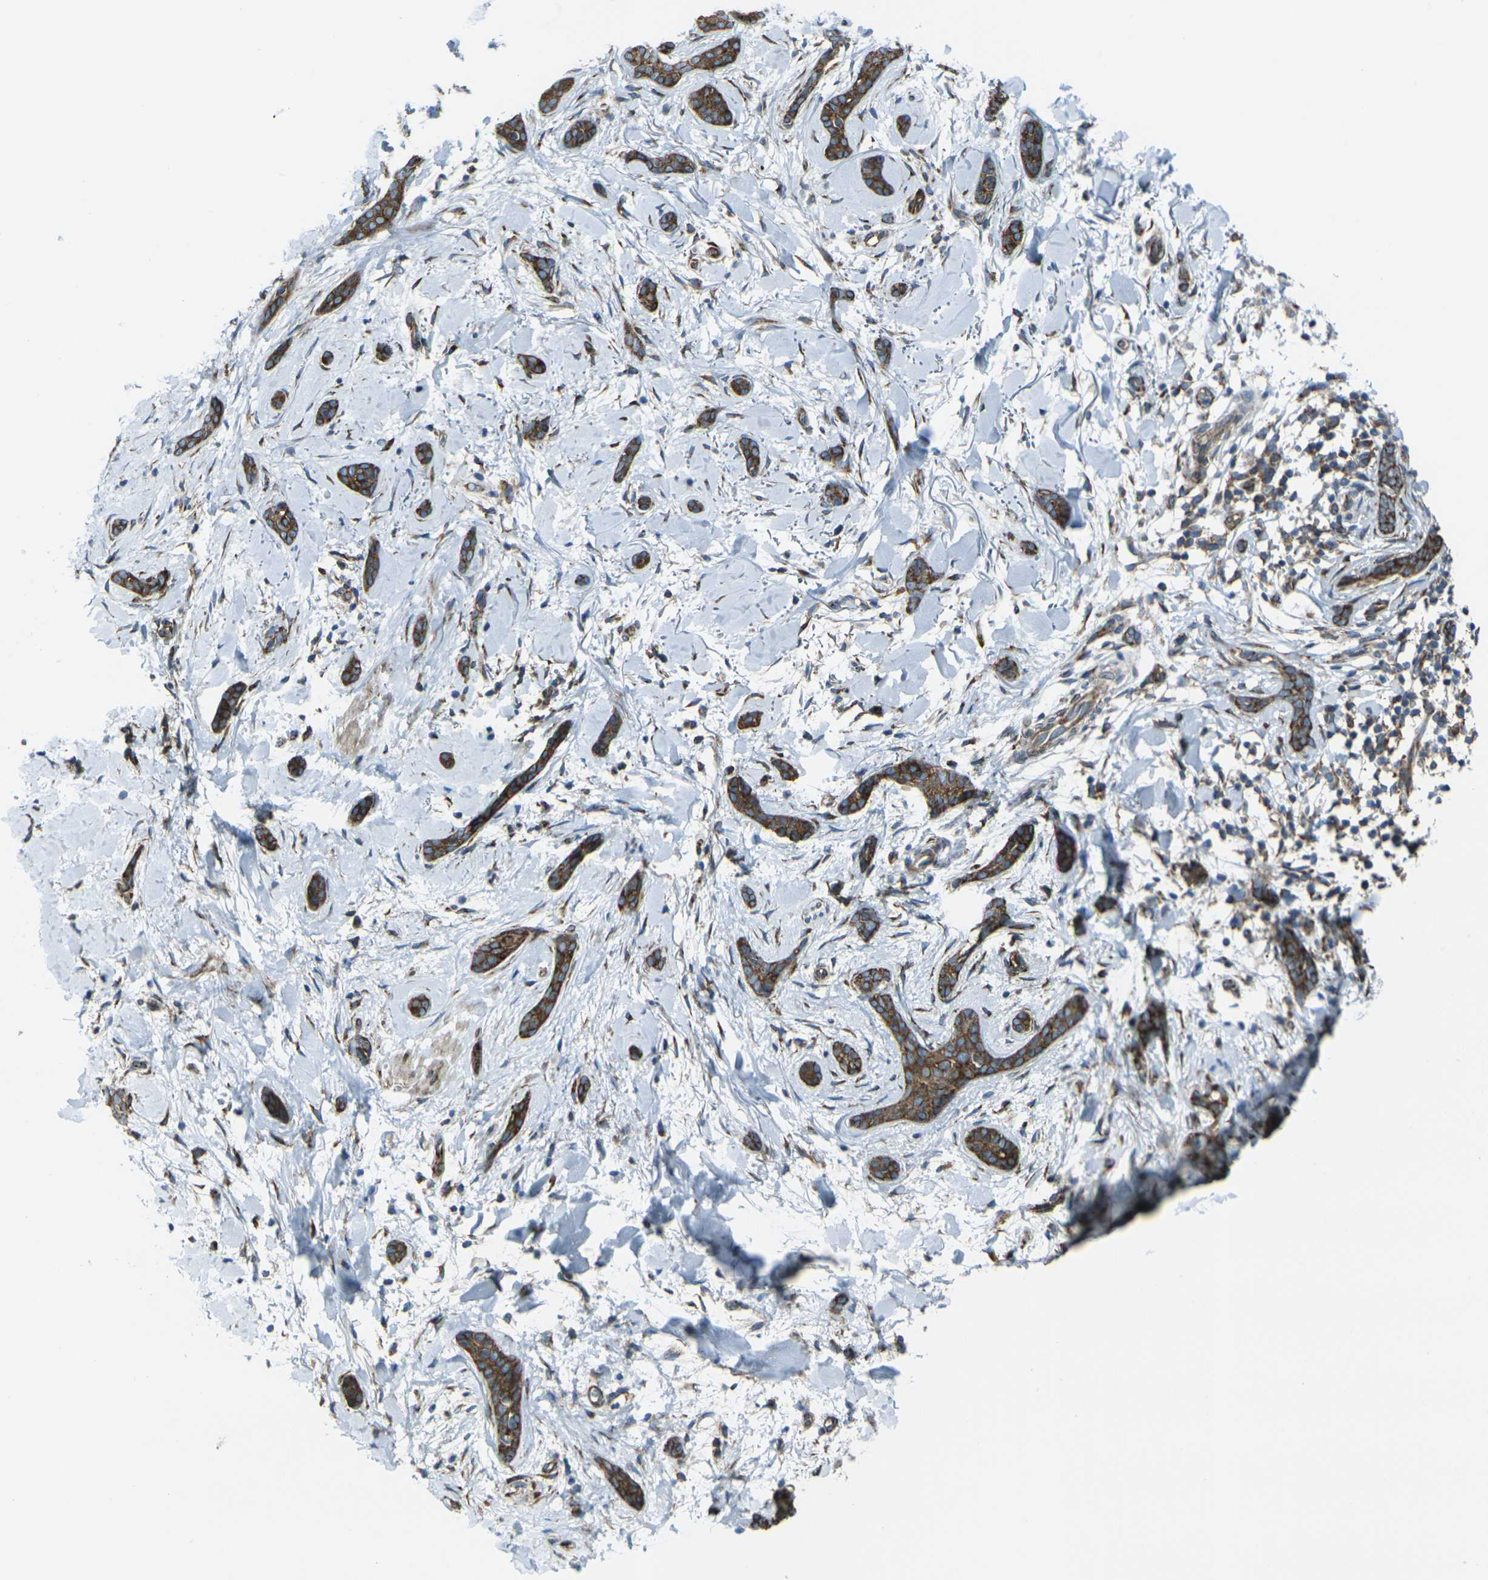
{"staining": {"intensity": "strong", "quantity": ">75%", "location": "cytoplasmic/membranous"}, "tissue": "skin cancer", "cell_type": "Tumor cells", "image_type": "cancer", "snomed": [{"axis": "morphology", "description": "Basal cell carcinoma"}, {"axis": "topography", "description": "Skin"}], "caption": "Immunohistochemical staining of human skin basal cell carcinoma demonstrates high levels of strong cytoplasmic/membranous protein expression in about >75% of tumor cells.", "gene": "CELSR2", "patient": {"sex": "female", "age": 58}}